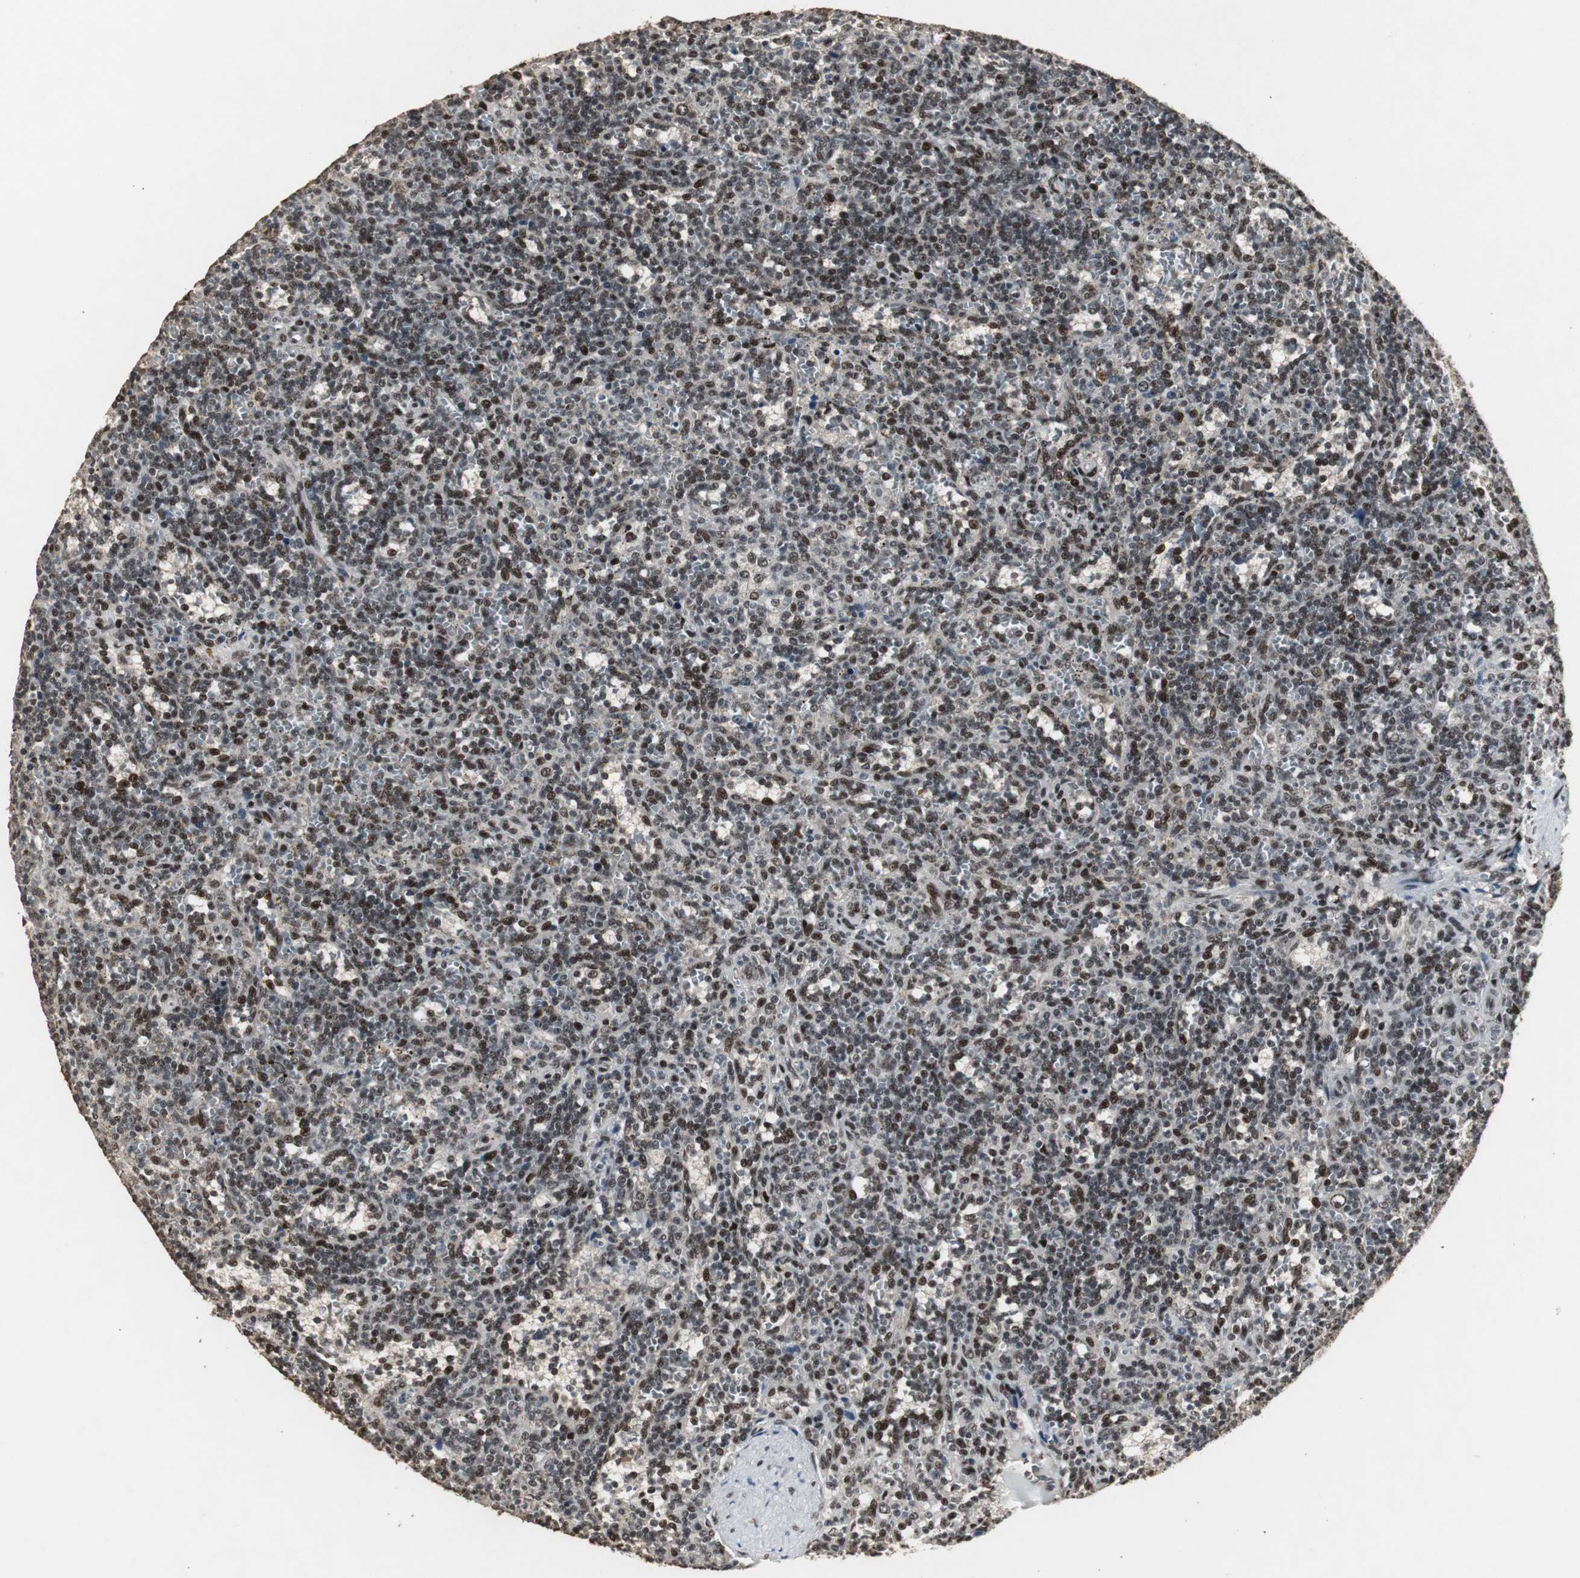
{"staining": {"intensity": "strong", "quantity": ">75%", "location": "nuclear"}, "tissue": "lymphoma", "cell_type": "Tumor cells", "image_type": "cancer", "snomed": [{"axis": "morphology", "description": "Malignant lymphoma, non-Hodgkin's type, Low grade"}, {"axis": "topography", "description": "Spleen"}], "caption": "The histopathology image shows immunohistochemical staining of lymphoma. There is strong nuclear expression is seen in approximately >75% of tumor cells. The staining was performed using DAB (3,3'-diaminobenzidine), with brown indicating positive protein expression. Nuclei are stained blue with hematoxylin.", "gene": "TAF5", "patient": {"sex": "male", "age": 73}}